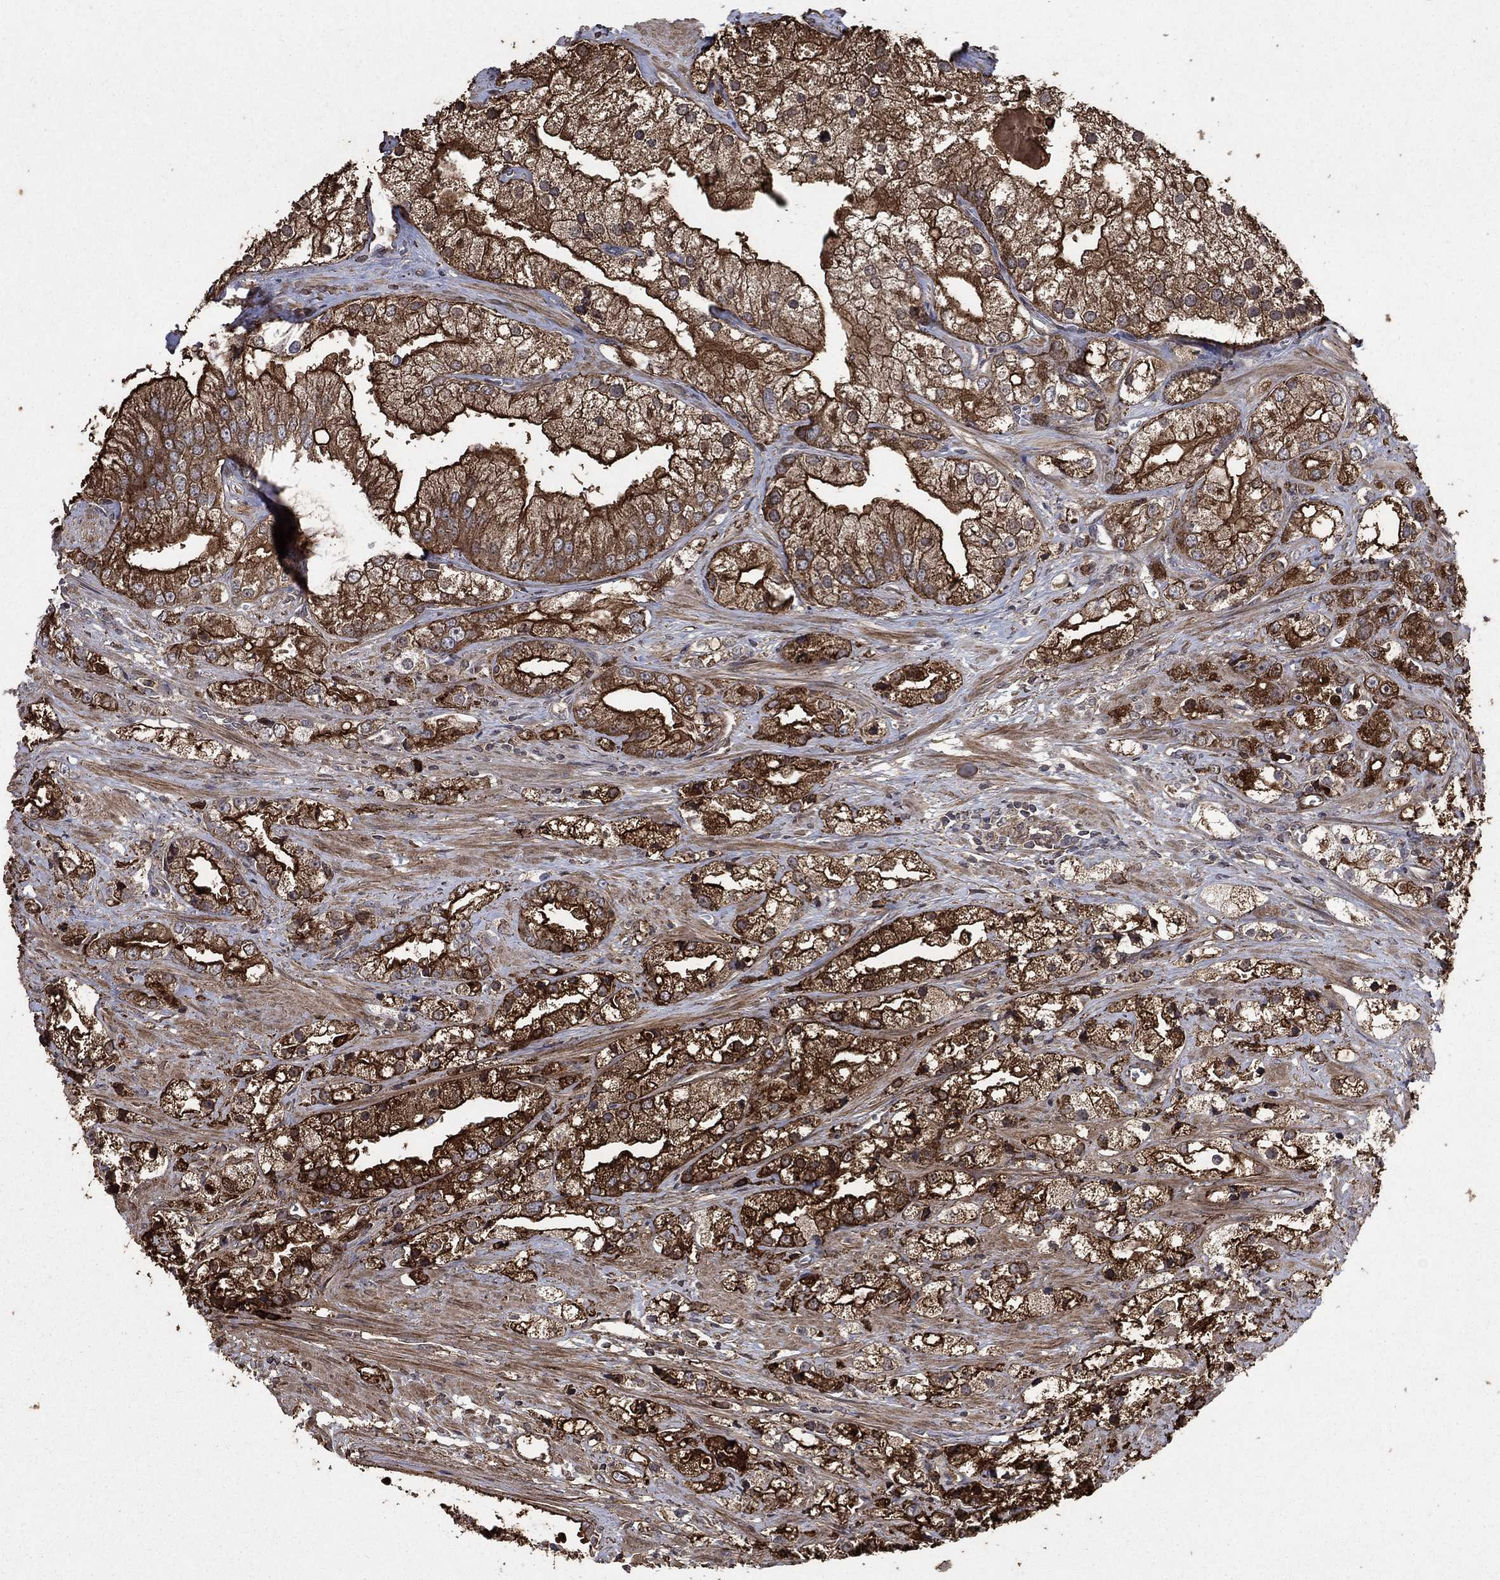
{"staining": {"intensity": "strong", "quantity": ">75%", "location": "cytoplasmic/membranous"}, "tissue": "prostate cancer", "cell_type": "Tumor cells", "image_type": "cancer", "snomed": [{"axis": "morphology", "description": "Adenocarcinoma, NOS"}, {"axis": "topography", "description": "Prostate and seminal vesicle, NOS"}, {"axis": "topography", "description": "Prostate"}], "caption": "Human prostate cancer (adenocarcinoma) stained with a brown dye reveals strong cytoplasmic/membranous positive staining in about >75% of tumor cells.", "gene": "PDE3A", "patient": {"sex": "male", "age": 79}}